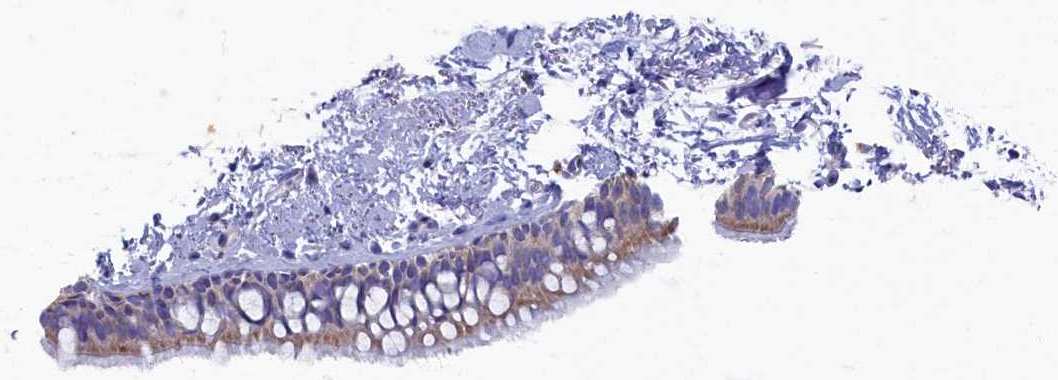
{"staining": {"intensity": "moderate", "quantity": "25%-75%", "location": "cytoplasmic/membranous"}, "tissue": "bronchus", "cell_type": "Respiratory epithelial cells", "image_type": "normal", "snomed": [{"axis": "morphology", "description": "Normal tissue, NOS"}, {"axis": "topography", "description": "Cartilage tissue"}, {"axis": "topography", "description": "Bronchus"}], "caption": "This photomicrograph reveals immunohistochemistry (IHC) staining of benign human bronchus, with medium moderate cytoplasmic/membranous expression in about 25%-75% of respiratory epithelial cells.", "gene": "OCIAD2", "patient": {"sex": "female", "age": 73}}